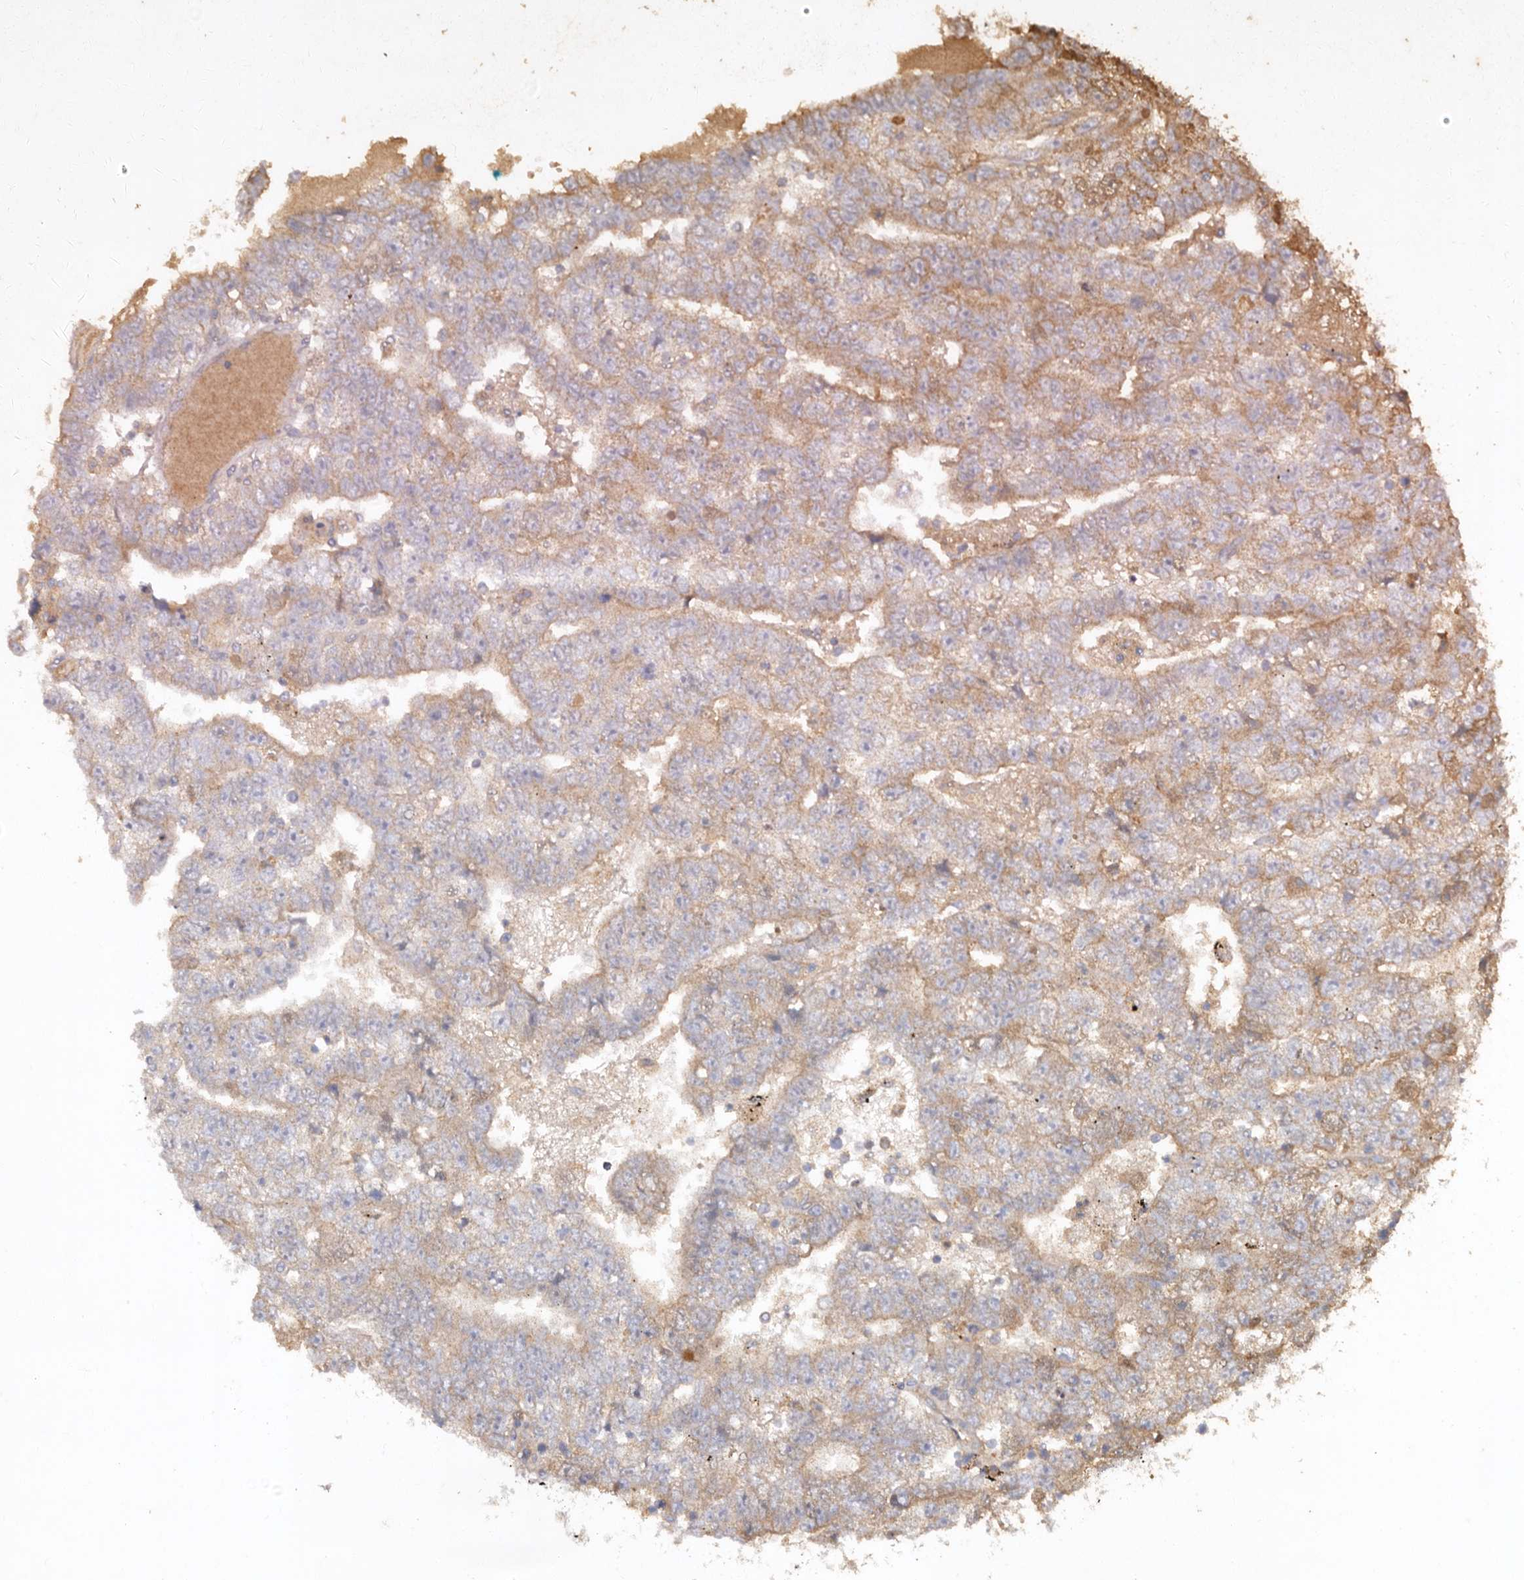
{"staining": {"intensity": "weak", "quantity": "25%-75%", "location": "cytoplasmic/membranous"}, "tissue": "testis cancer", "cell_type": "Tumor cells", "image_type": "cancer", "snomed": [{"axis": "morphology", "description": "Carcinoma, Embryonal, NOS"}, {"axis": "topography", "description": "Testis"}], "caption": "Immunohistochemical staining of embryonal carcinoma (testis) demonstrates low levels of weak cytoplasmic/membranous protein staining in approximately 25%-75% of tumor cells.", "gene": "FARS2", "patient": {"sex": "male", "age": 25}}